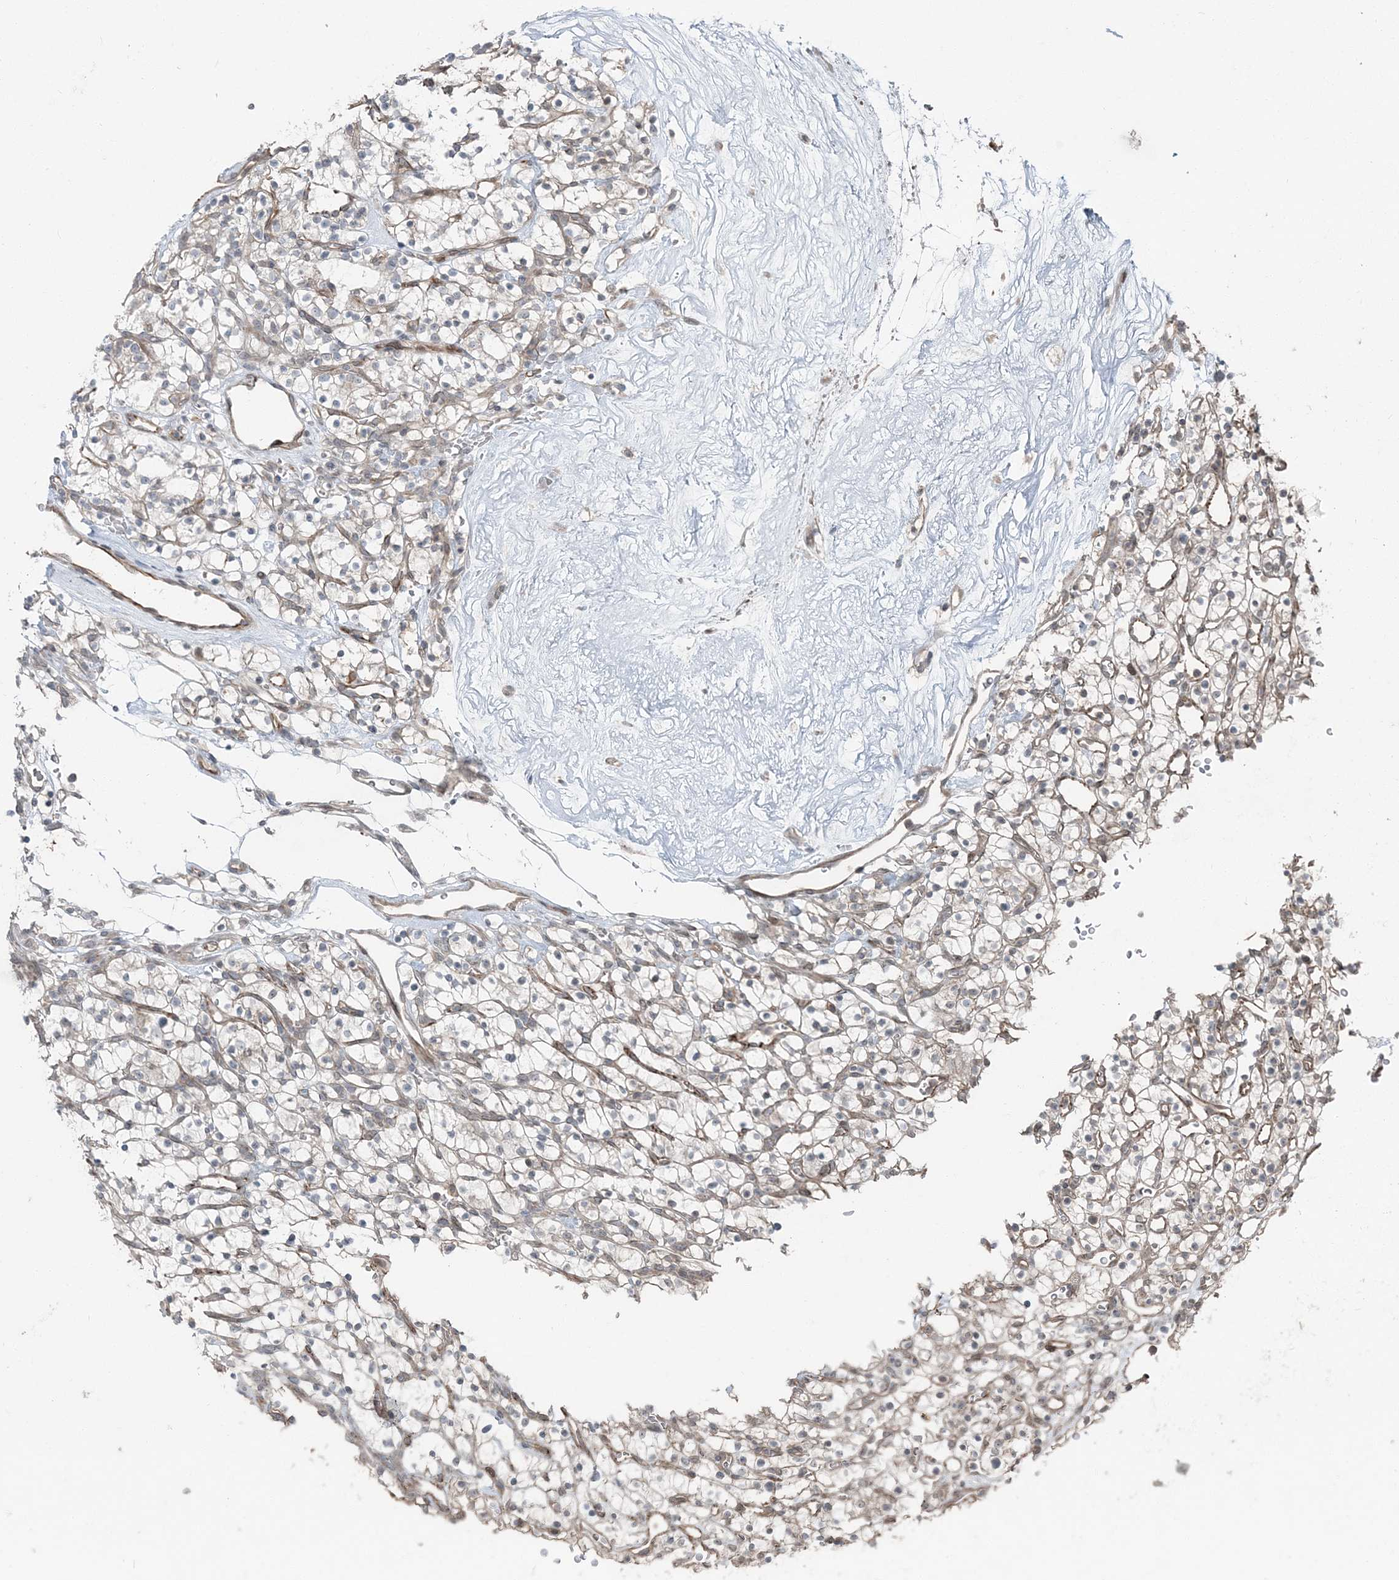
{"staining": {"intensity": "negative", "quantity": "none", "location": "none"}, "tissue": "renal cancer", "cell_type": "Tumor cells", "image_type": "cancer", "snomed": [{"axis": "morphology", "description": "Adenocarcinoma, NOS"}, {"axis": "topography", "description": "Kidney"}], "caption": "IHC micrograph of neoplastic tissue: human renal cancer stained with DAB reveals no significant protein staining in tumor cells.", "gene": "FBXL17", "patient": {"sex": "female", "age": 57}}